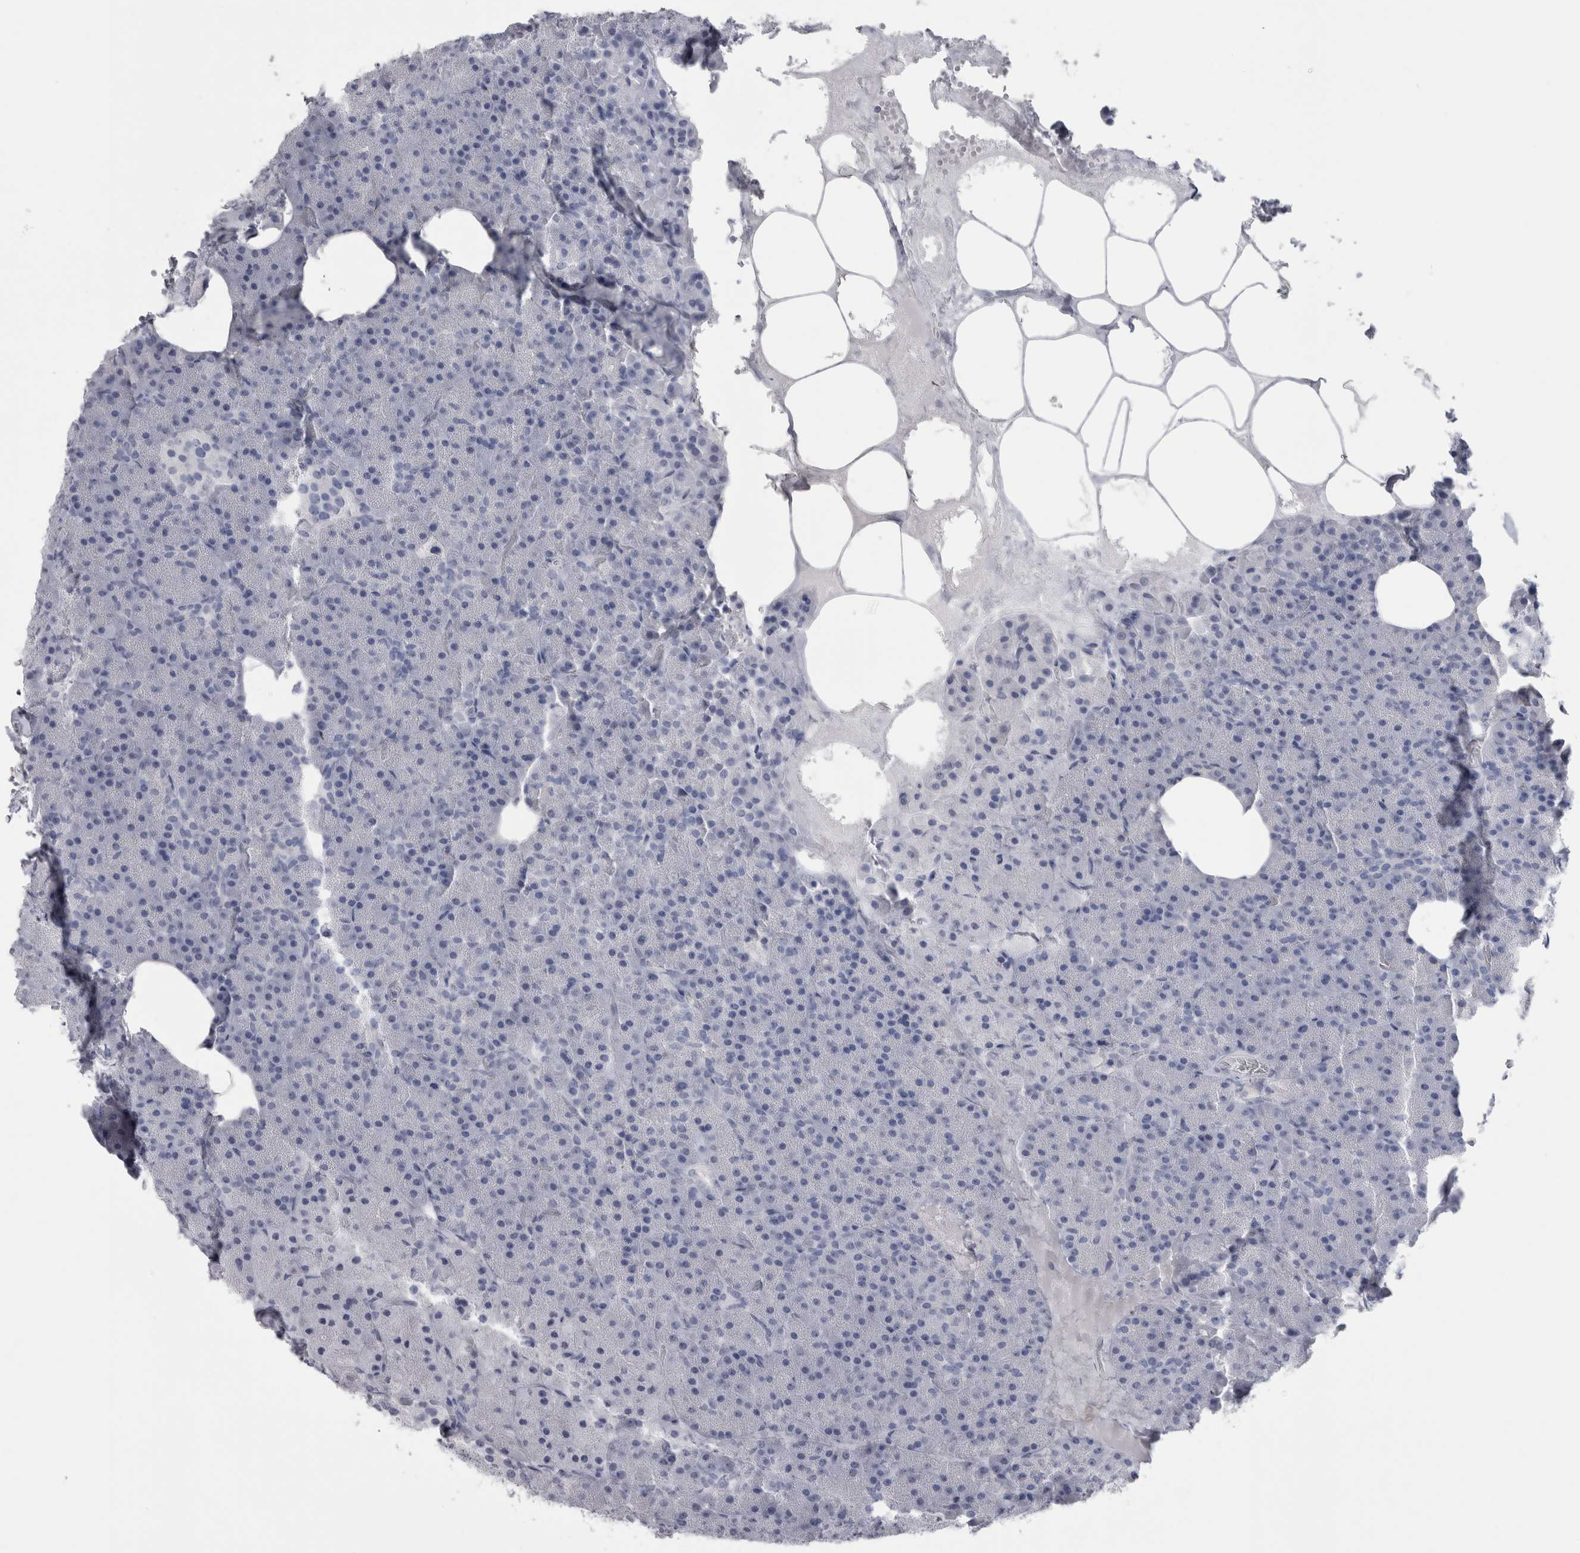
{"staining": {"intensity": "negative", "quantity": "none", "location": "none"}, "tissue": "pancreas", "cell_type": "Exocrine glandular cells", "image_type": "normal", "snomed": [{"axis": "morphology", "description": "Normal tissue, NOS"}, {"axis": "morphology", "description": "Carcinoid, malignant, NOS"}, {"axis": "topography", "description": "Pancreas"}], "caption": "IHC histopathology image of normal pancreas: pancreas stained with DAB demonstrates no significant protein staining in exocrine glandular cells. (DAB immunohistochemistry (IHC), high magnification).", "gene": "PTH", "patient": {"sex": "female", "age": 35}}